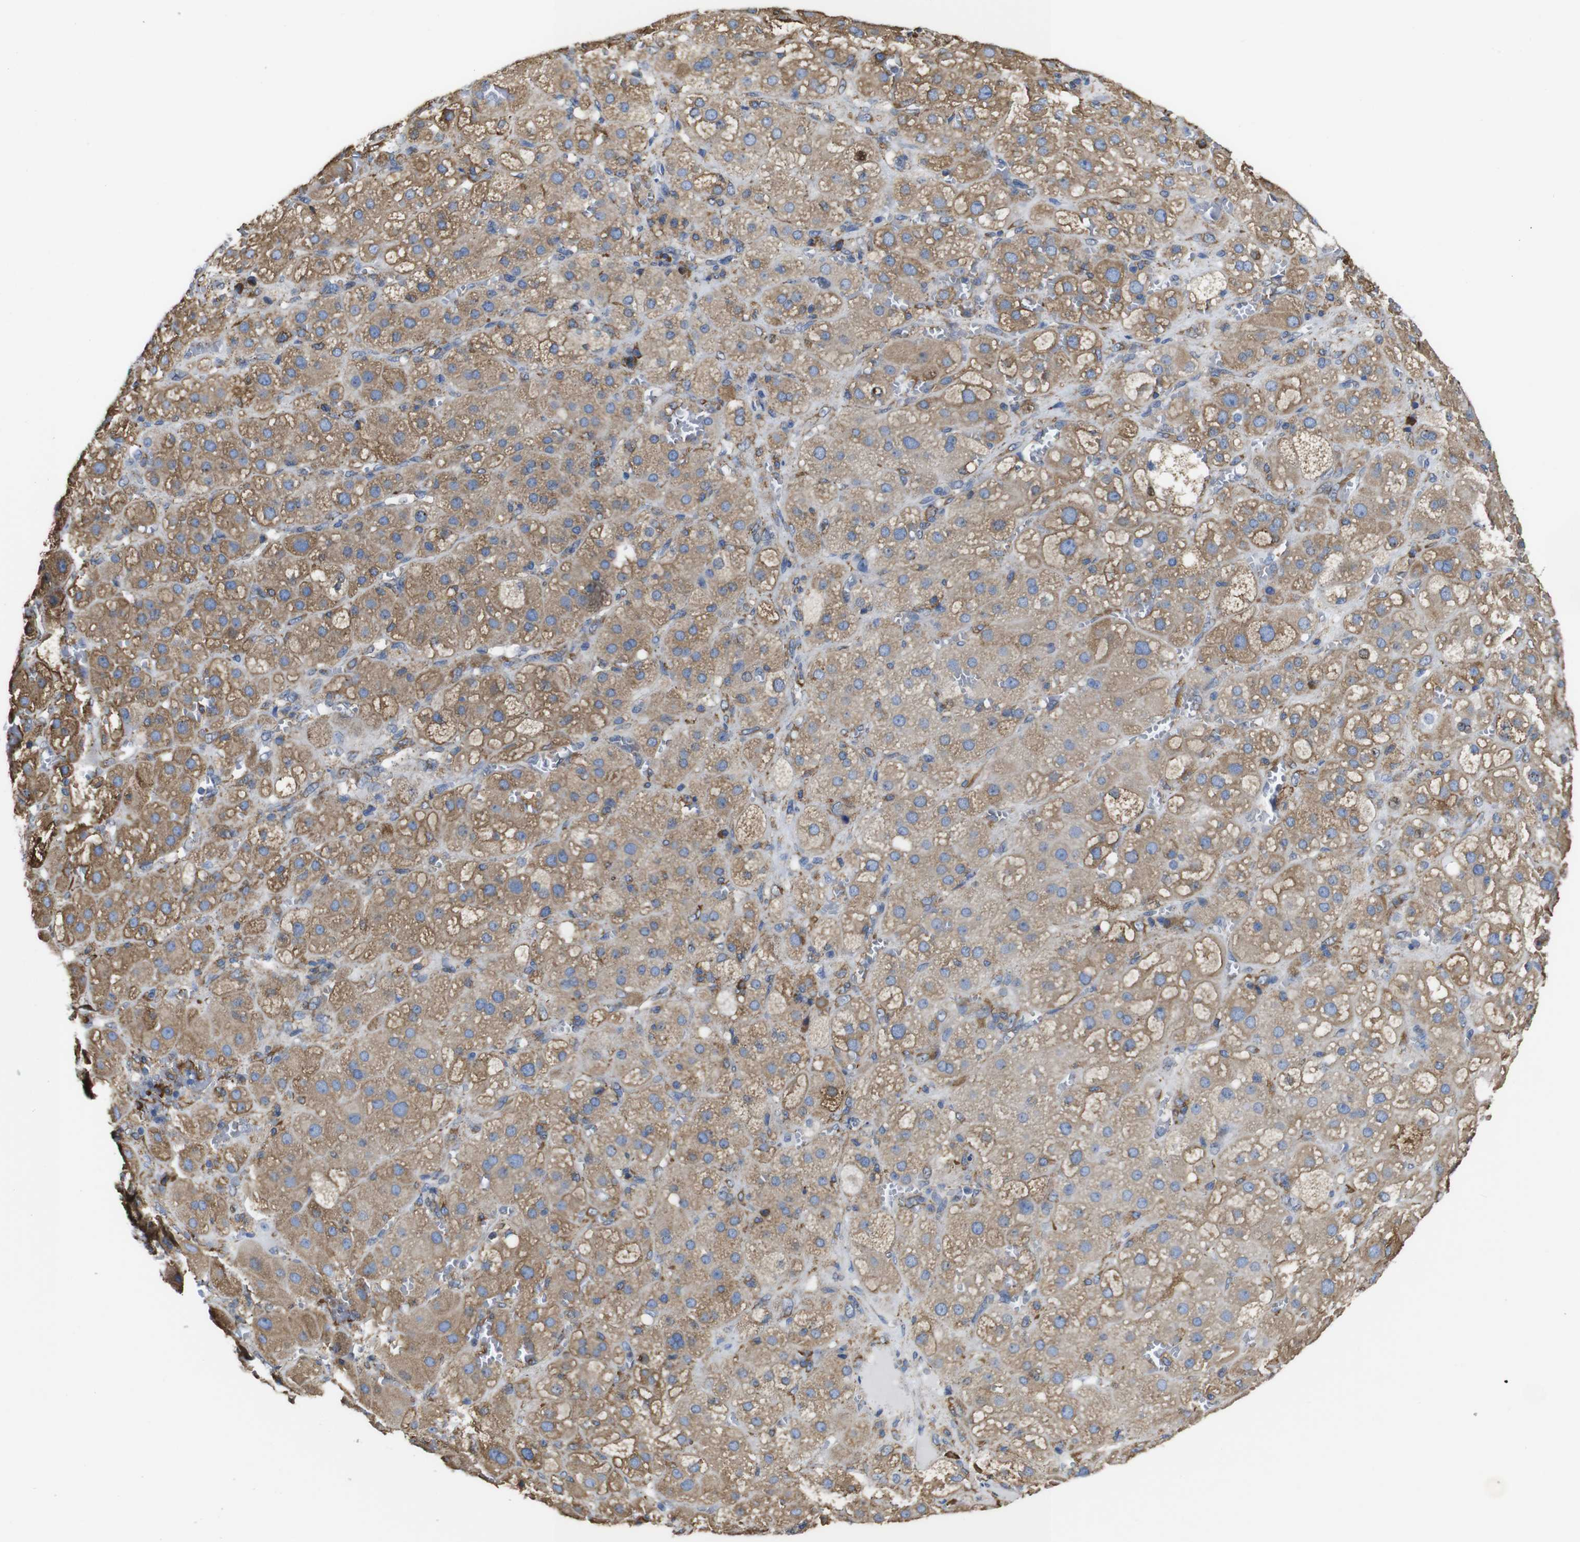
{"staining": {"intensity": "moderate", "quantity": "25%-75%", "location": "cytoplasmic/membranous"}, "tissue": "adrenal gland", "cell_type": "Glandular cells", "image_type": "normal", "snomed": [{"axis": "morphology", "description": "Normal tissue, NOS"}, {"axis": "topography", "description": "Adrenal gland"}], "caption": "Benign adrenal gland was stained to show a protein in brown. There is medium levels of moderate cytoplasmic/membranous staining in approximately 25%-75% of glandular cells.", "gene": "PPIB", "patient": {"sex": "female", "age": 47}}